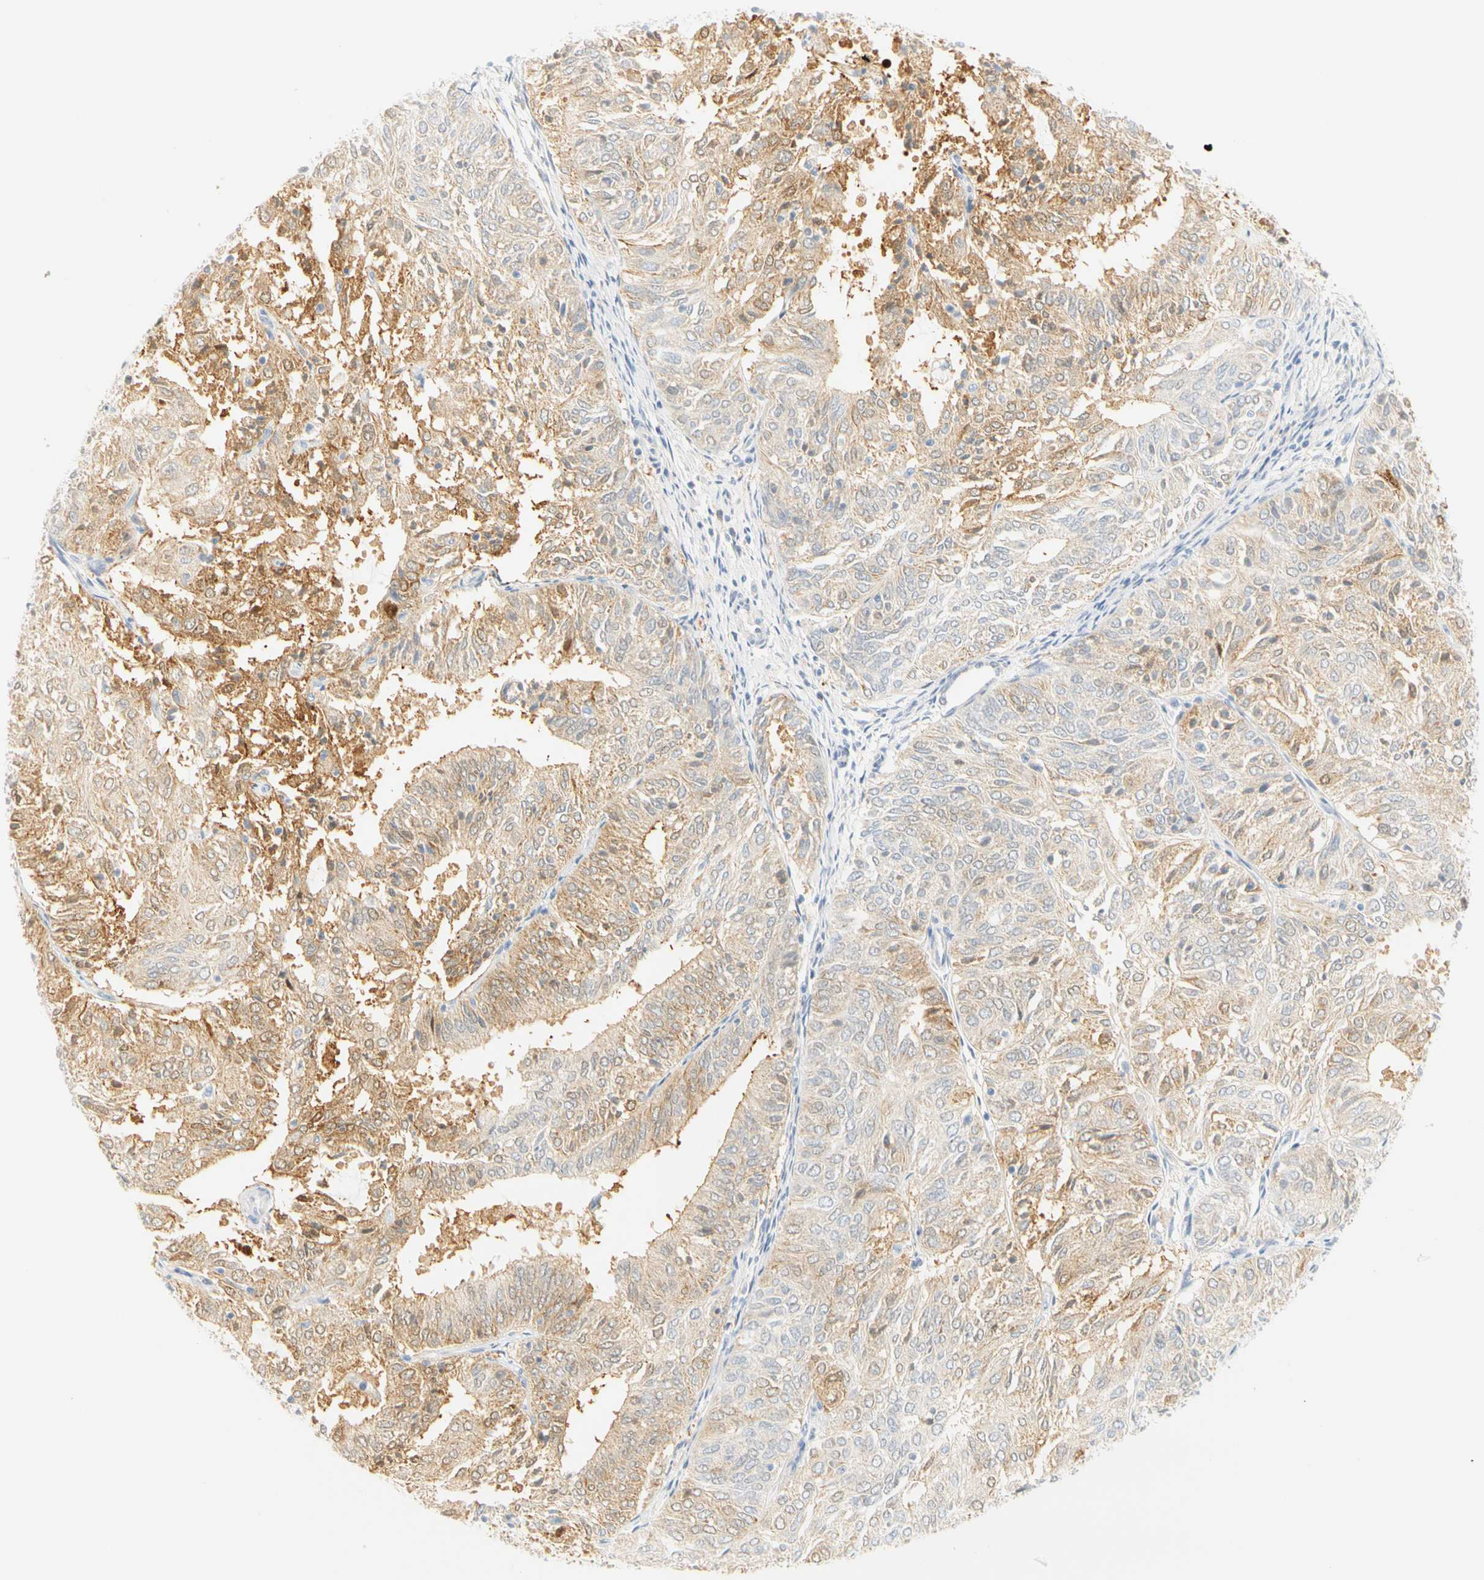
{"staining": {"intensity": "weak", "quantity": ">75%", "location": "cytoplasmic/membranous"}, "tissue": "endometrial cancer", "cell_type": "Tumor cells", "image_type": "cancer", "snomed": [{"axis": "morphology", "description": "Adenocarcinoma, NOS"}, {"axis": "topography", "description": "Uterus"}], "caption": "Tumor cells display low levels of weak cytoplasmic/membranous staining in about >75% of cells in human adenocarcinoma (endometrial).", "gene": "SELENBP1", "patient": {"sex": "female", "age": 60}}